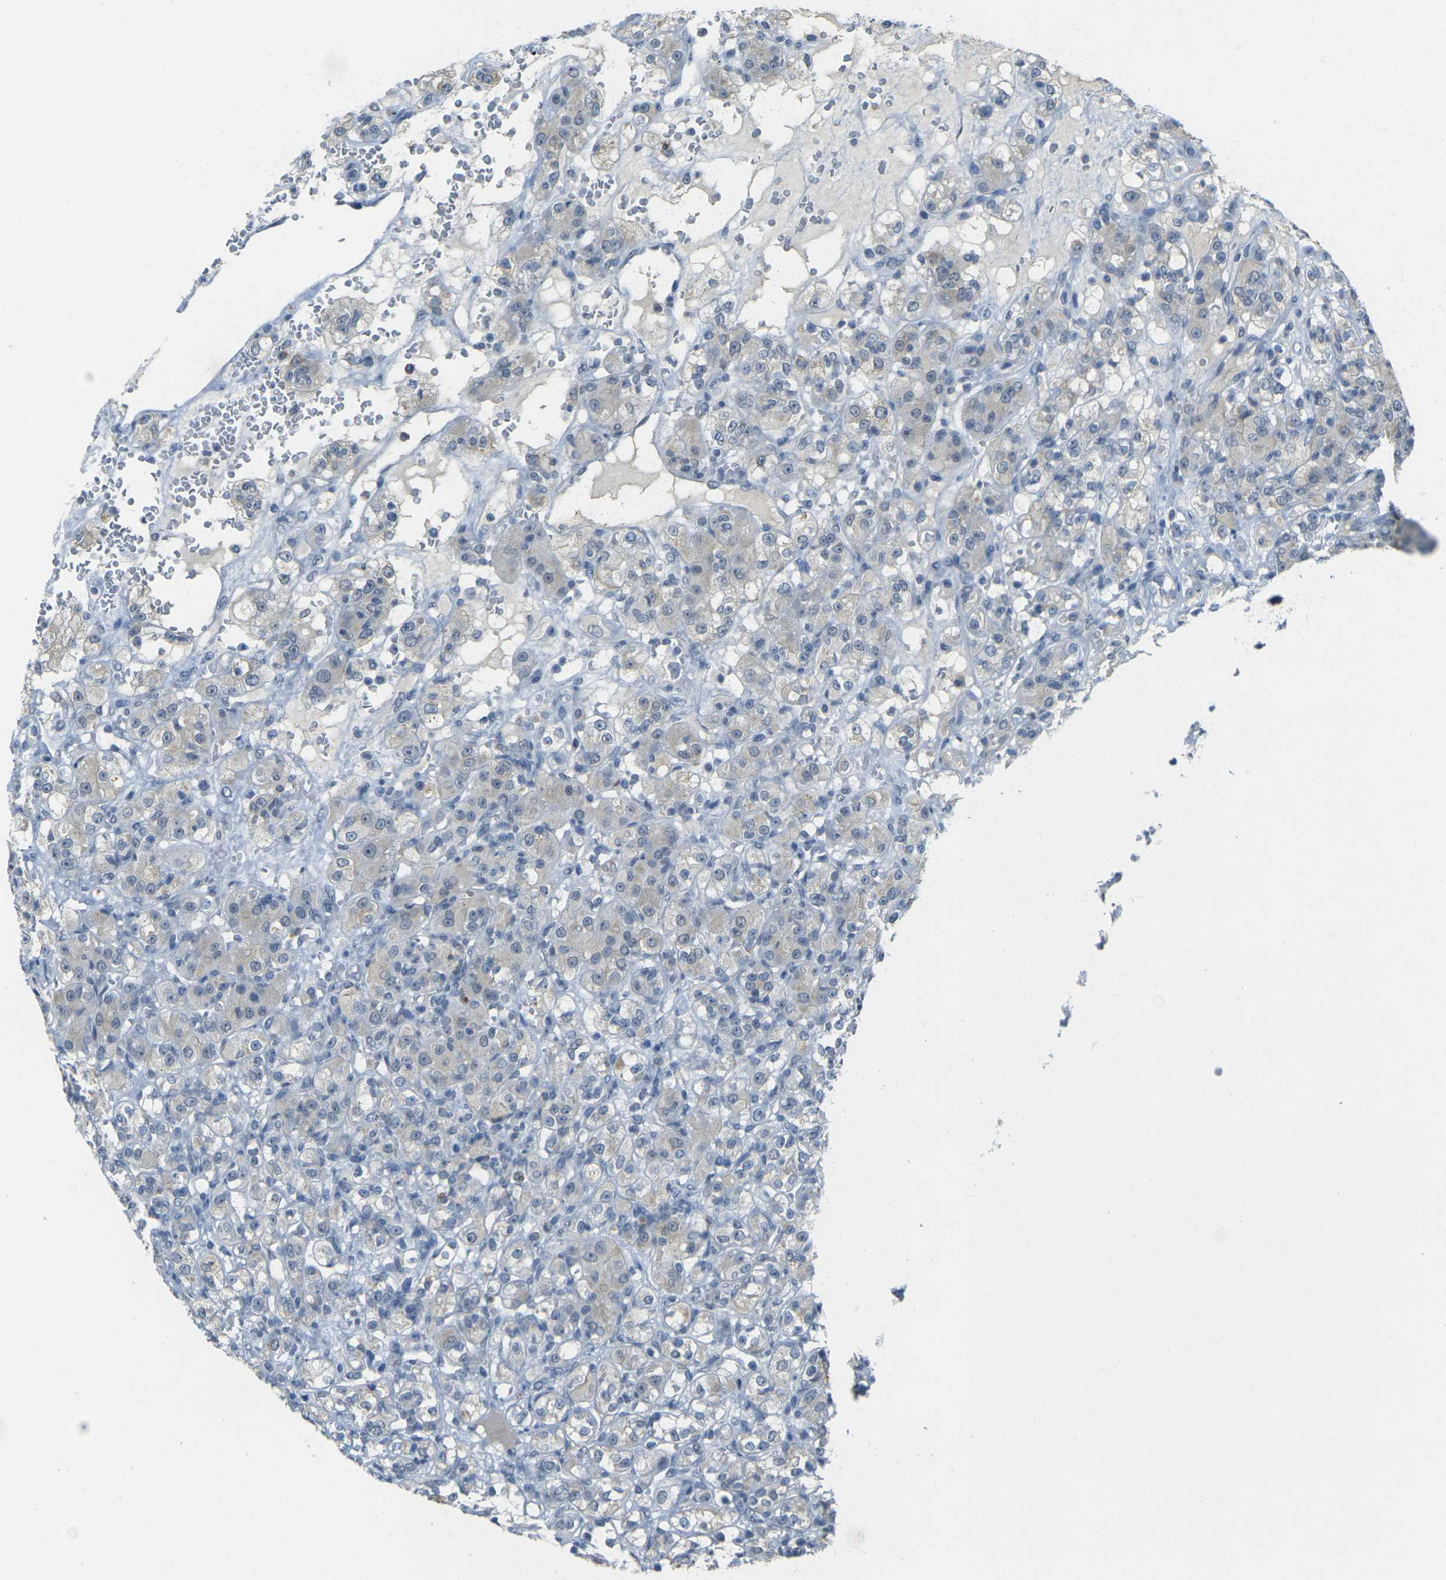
{"staining": {"intensity": "weak", "quantity": "<25%", "location": "cytoplasmic/membranous"}, "tissue": "renal cancer", "cell_type": "Tumor cells", "image_type": "cancer", "snomed": [{"axis": "morphology", "description": "Normal tissue, NOS"}, {"axis": "morphology", "description": "Adenocarcinoma, NOS"}, {"axis": "topography", "description": "Kidney"}], "caption": "Tumor cells are negative for brown protein staining in renal adenocarcinoma.", "gene": "SPTBN2", "patient": {"sex": "male", "age": 61}}